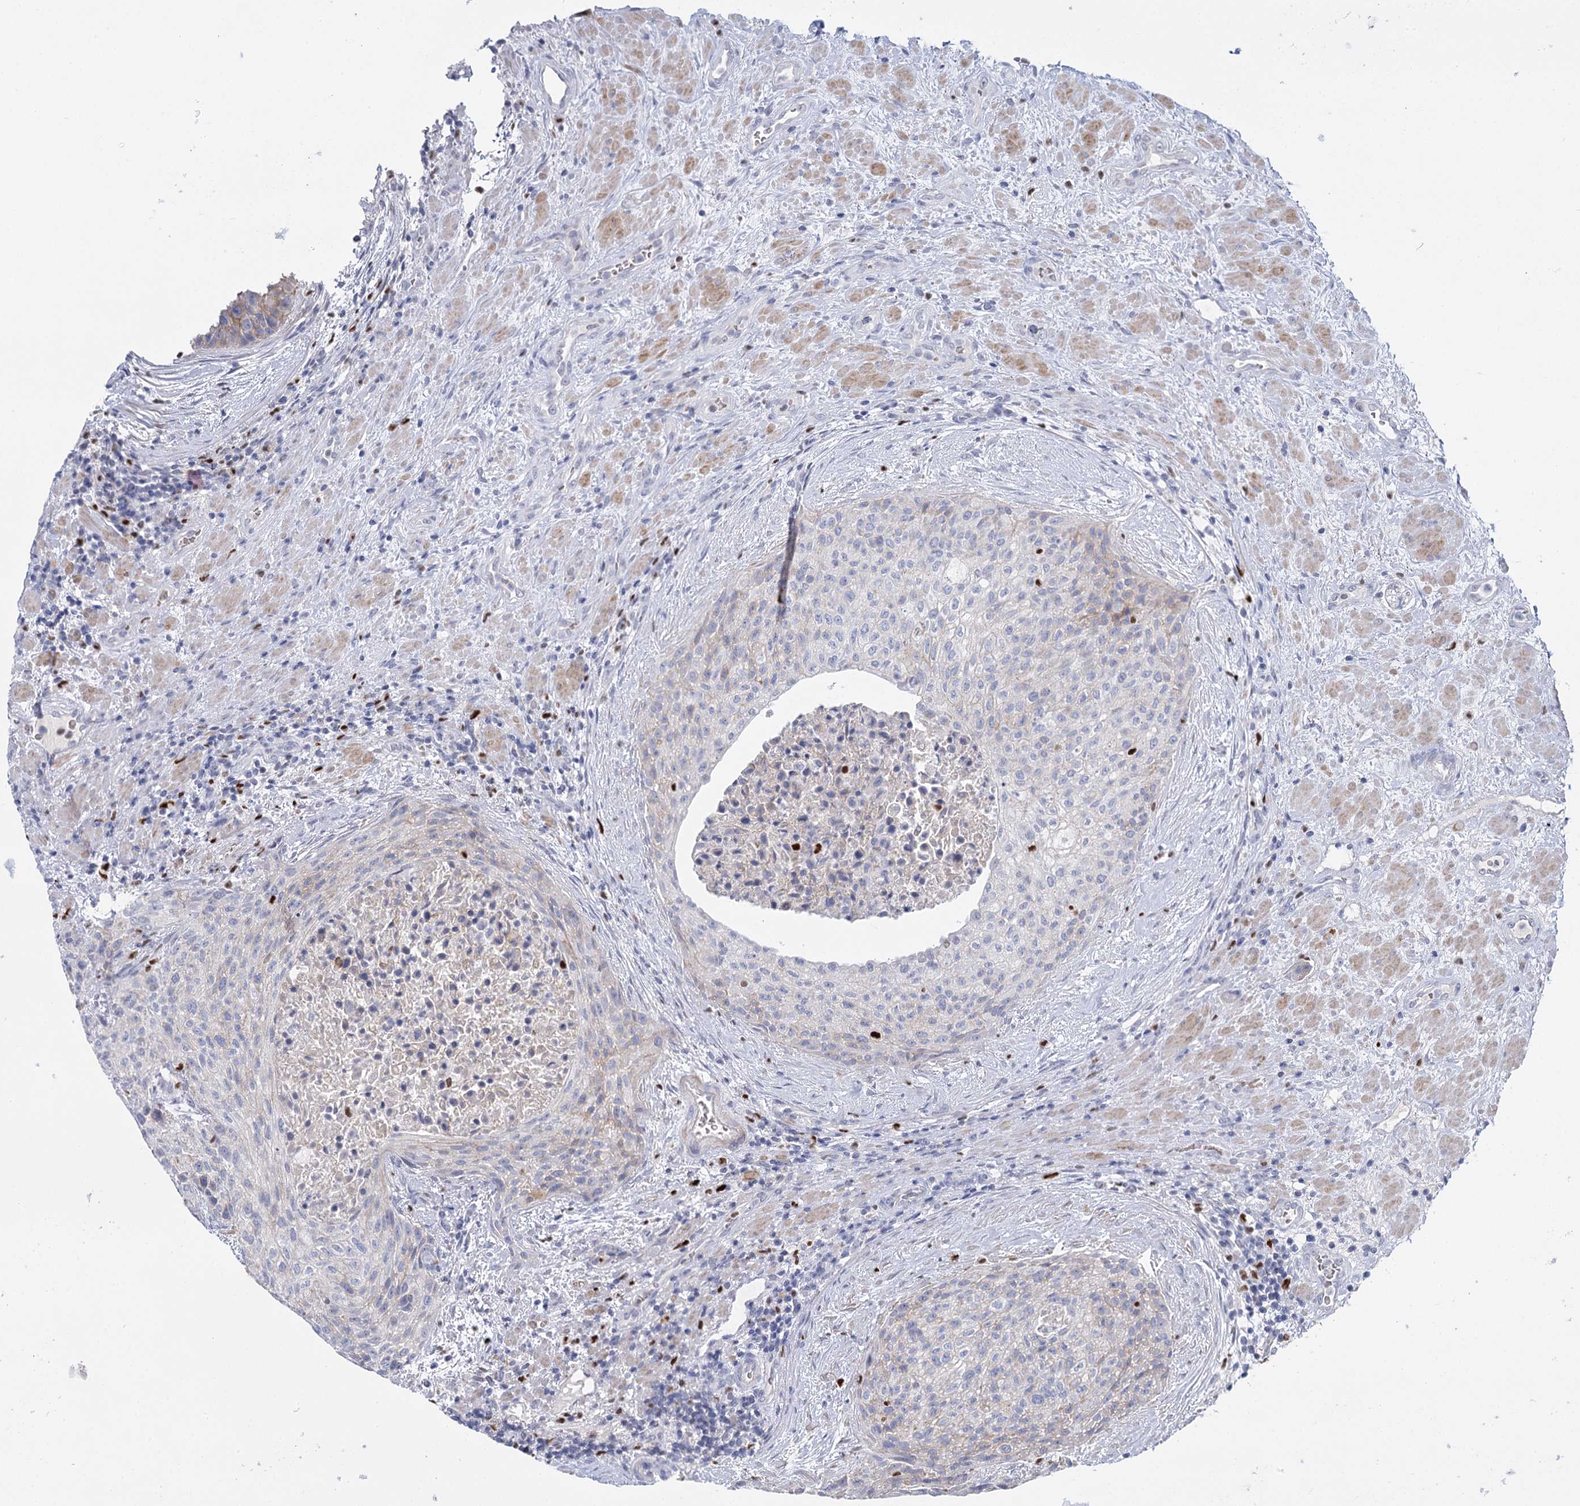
{"staining": {"intensity": "negative", "quantity": "none", "location": "none"}, "tissue": "urothelial cancer", "cell_type": "Tumor cells", "image_type": "cancer", "snomed": [{"axis": "morphology", "description": "Normal tissue, NOS"}, {"axis": "morphology", "description": "Urothelial carcinoma, NOS"}, {"axis": "topography", "description": "Urinary bladder"}, {"axis": "topography", "description": "Peripheral nerve tissue"}], "caption": "Histopathology image shows no significant protein expression in tumor cells of transitional cell carcinoma. The staining is performed using DAB brown chromogen with nuclei counter-stained in using hematoxylin.", "gene": "IGSF3", "patient": {"sex": "male", "age": 35}}